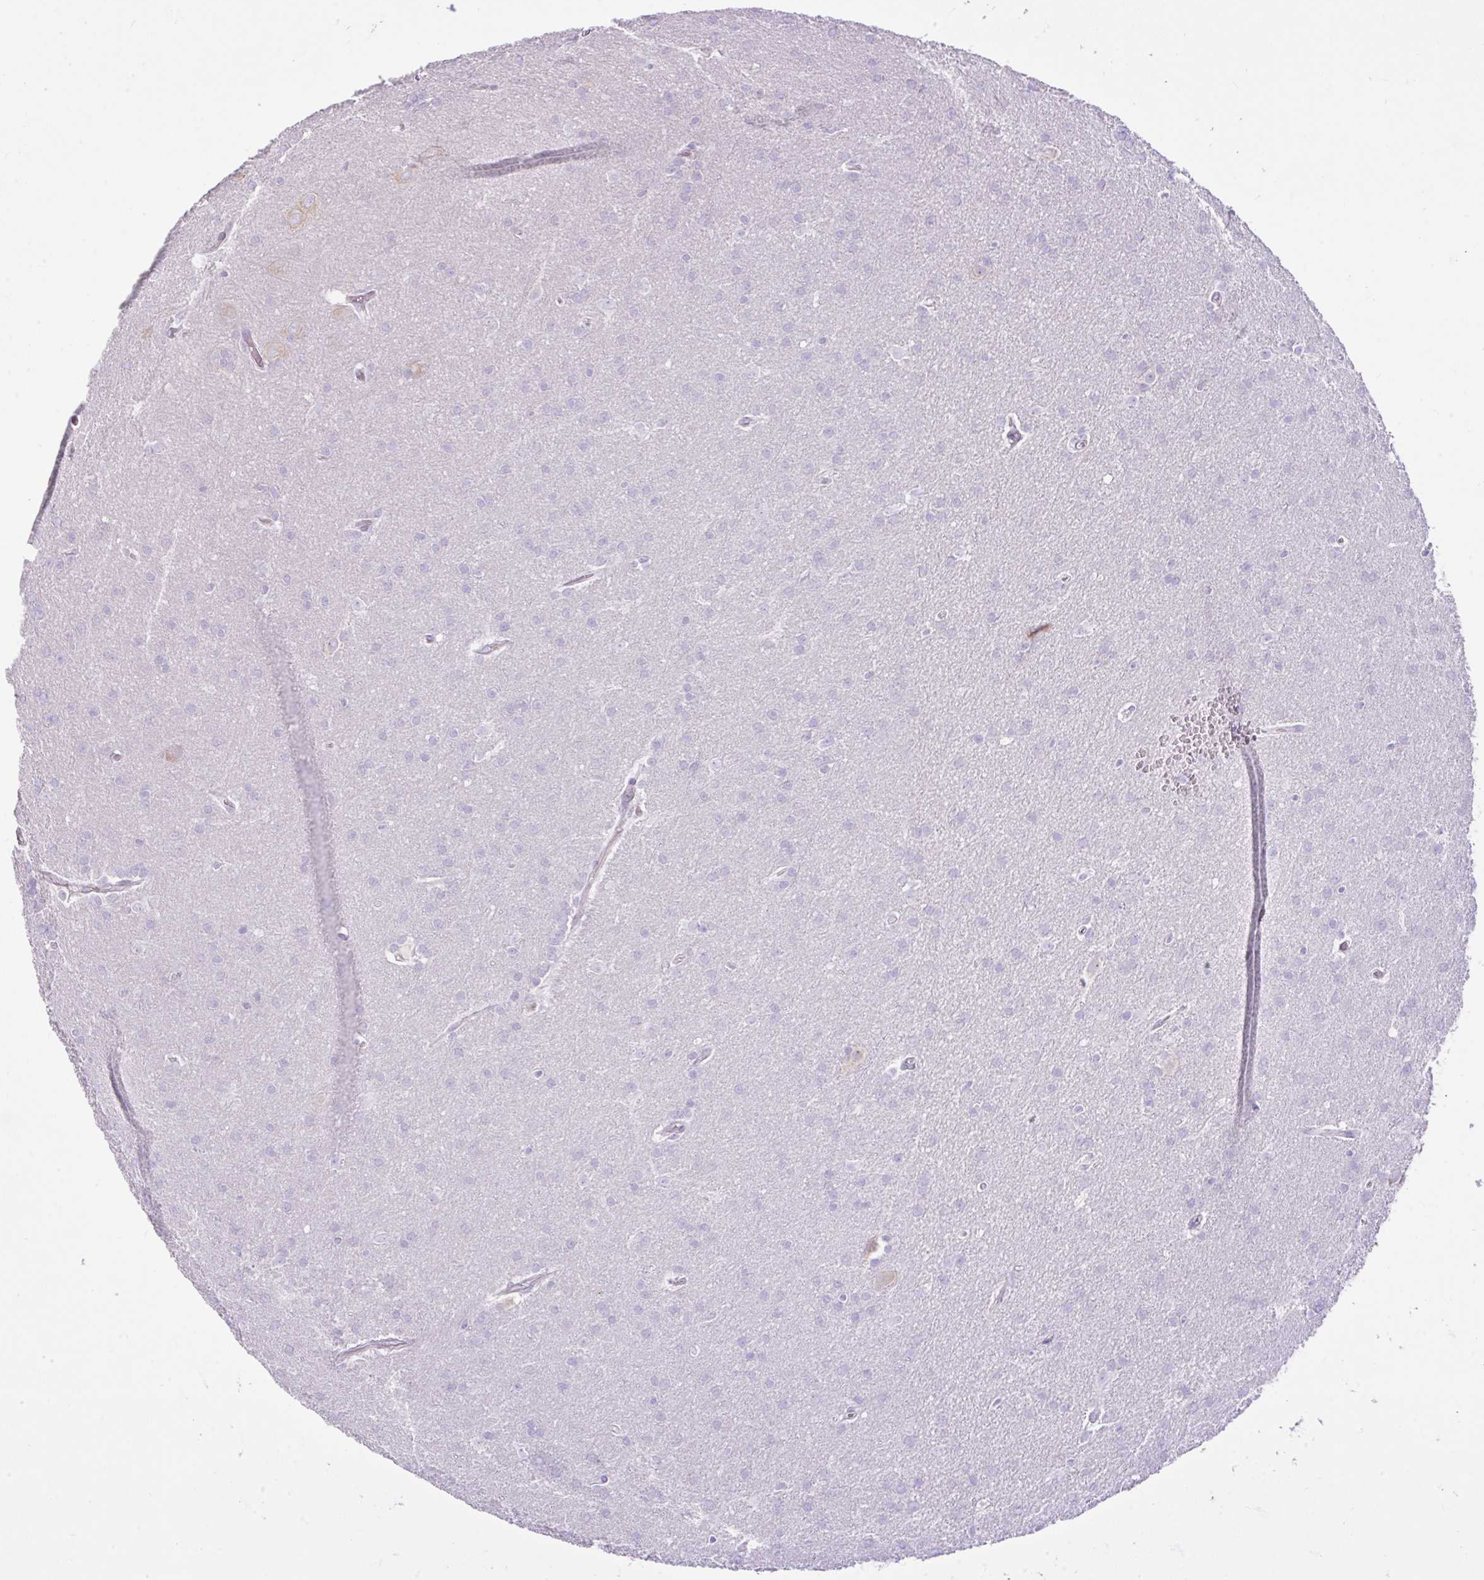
{"staining": {"intensity": "negative", "quantity": "none", "location": "none"}, "tissue": "glioma", "cell_type": "Tumor cells", "image_type": "cancer", "snomed": [{"axis": "morphology", "description": "Glioma, malignant, Low grade"}, {"axis": "topography", "description": "Brain"}], "caption": "IHC image of human glioma stained for a protein (brown), which exhibits no positivity in tumor cells.", "gene": "EEF1A2", "patient": {"sex": "female", "age": 32}}